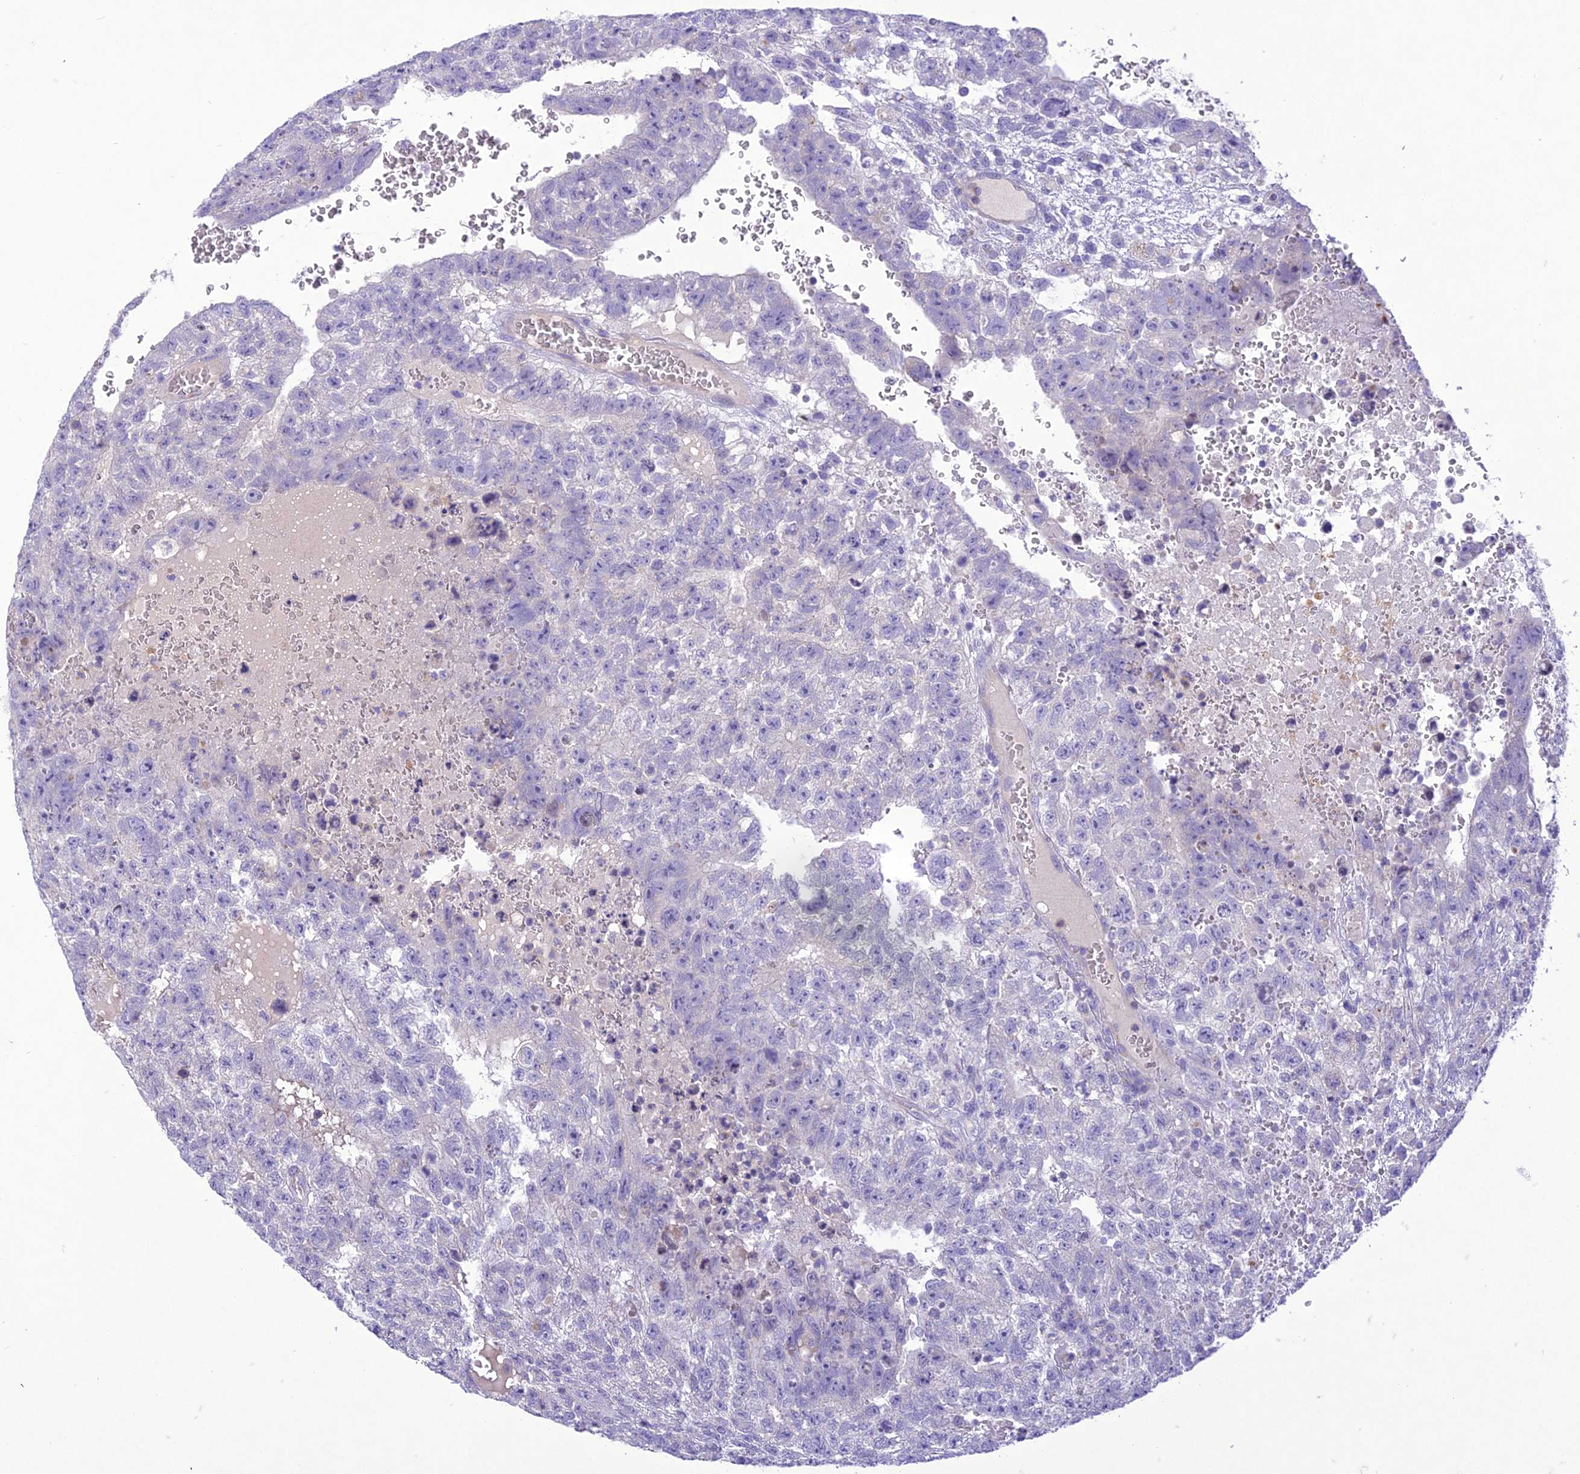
{"staining": {"intensity": "negative", "quantity": "none", "location": "none"}, "tissue": "testis cancer", "cell_type": "Tumor cells", "image_type": "cancer", "snomed": [{"axis": "morphology", "description": "Carcinoma, Embryonal, NOS"}, {"axis": "topography", "description": "Testis"}], "caption": "An immunohistochemistry image of testis embryonal carcinoma is shown. There is no staining in tumor cells of testis embryonal carcinoma.", "gene": "SLC13A5", "patient": {"sex": "male", "age": 26}}